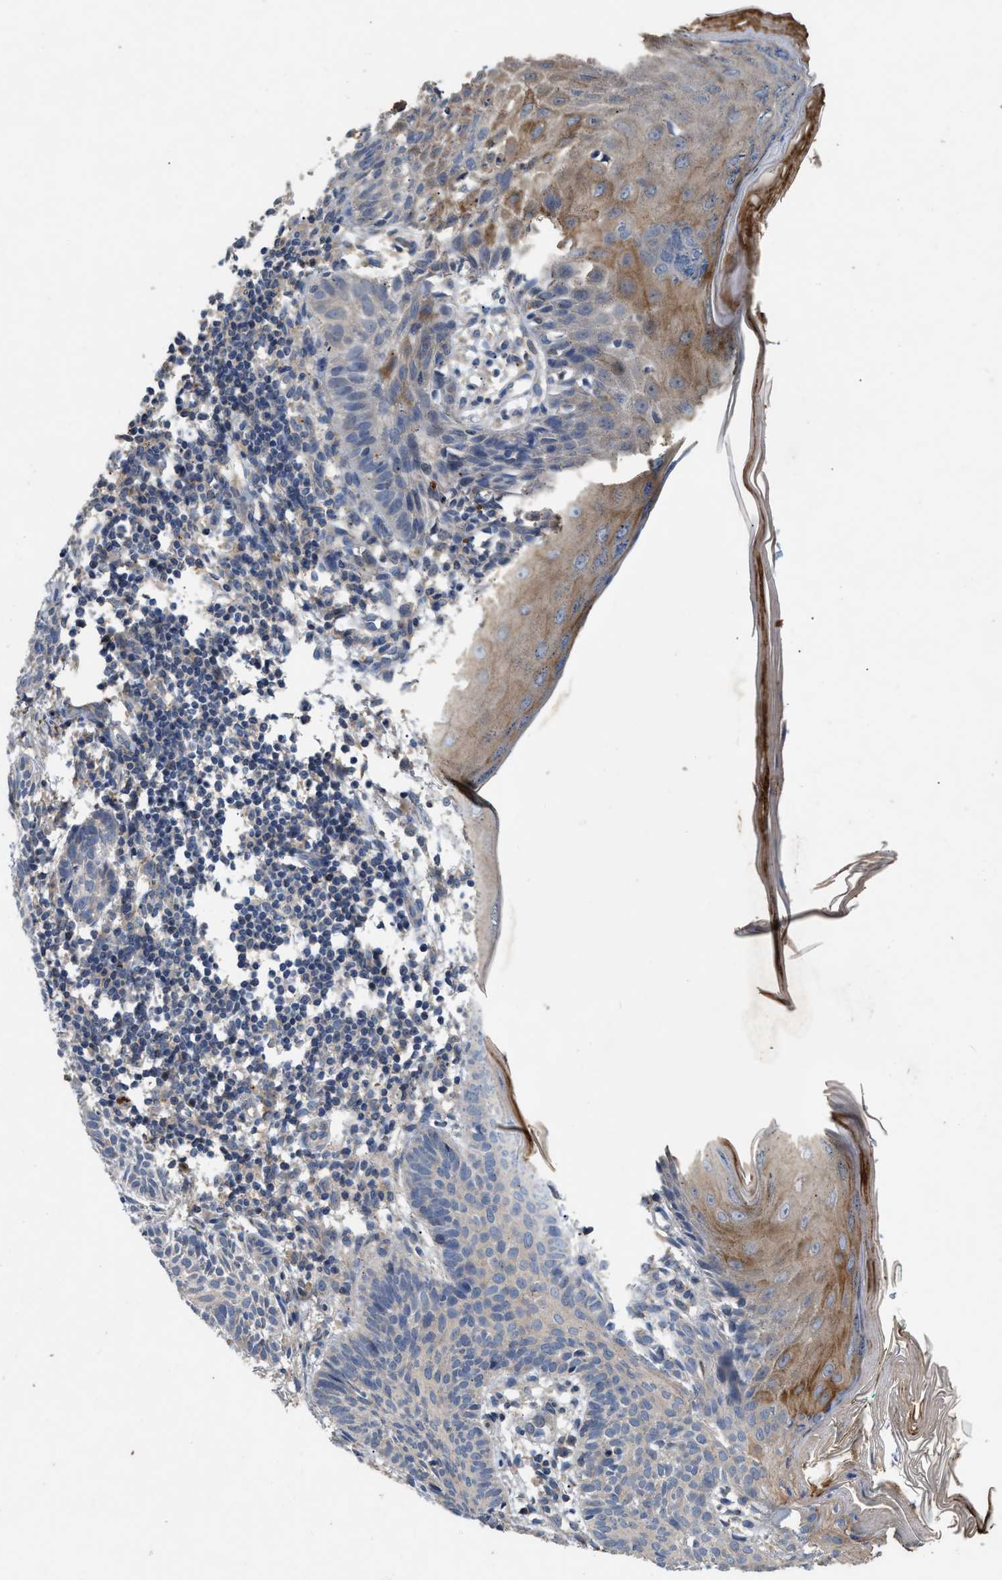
{"staining": {"intensity": "negative", "quantity": "none", "location": "none"}, "tissue": "skin cancer", "cell_type": "Tumor cells", "image_type": "cancer", "snomed": [{"axis": "morphology", "description": "Basal cell carcinoma"}, {"axis": "topography", "description": "Skin"}], "caption": "The IHC photomicrograph has no significant staining in tumor cells of skin basal cell carcinoma tissue. (Brightfield microscopy of DAB IHC at high magnification).", "gene": "SIK2", "patient": {"sex": "male", "age": 60}}